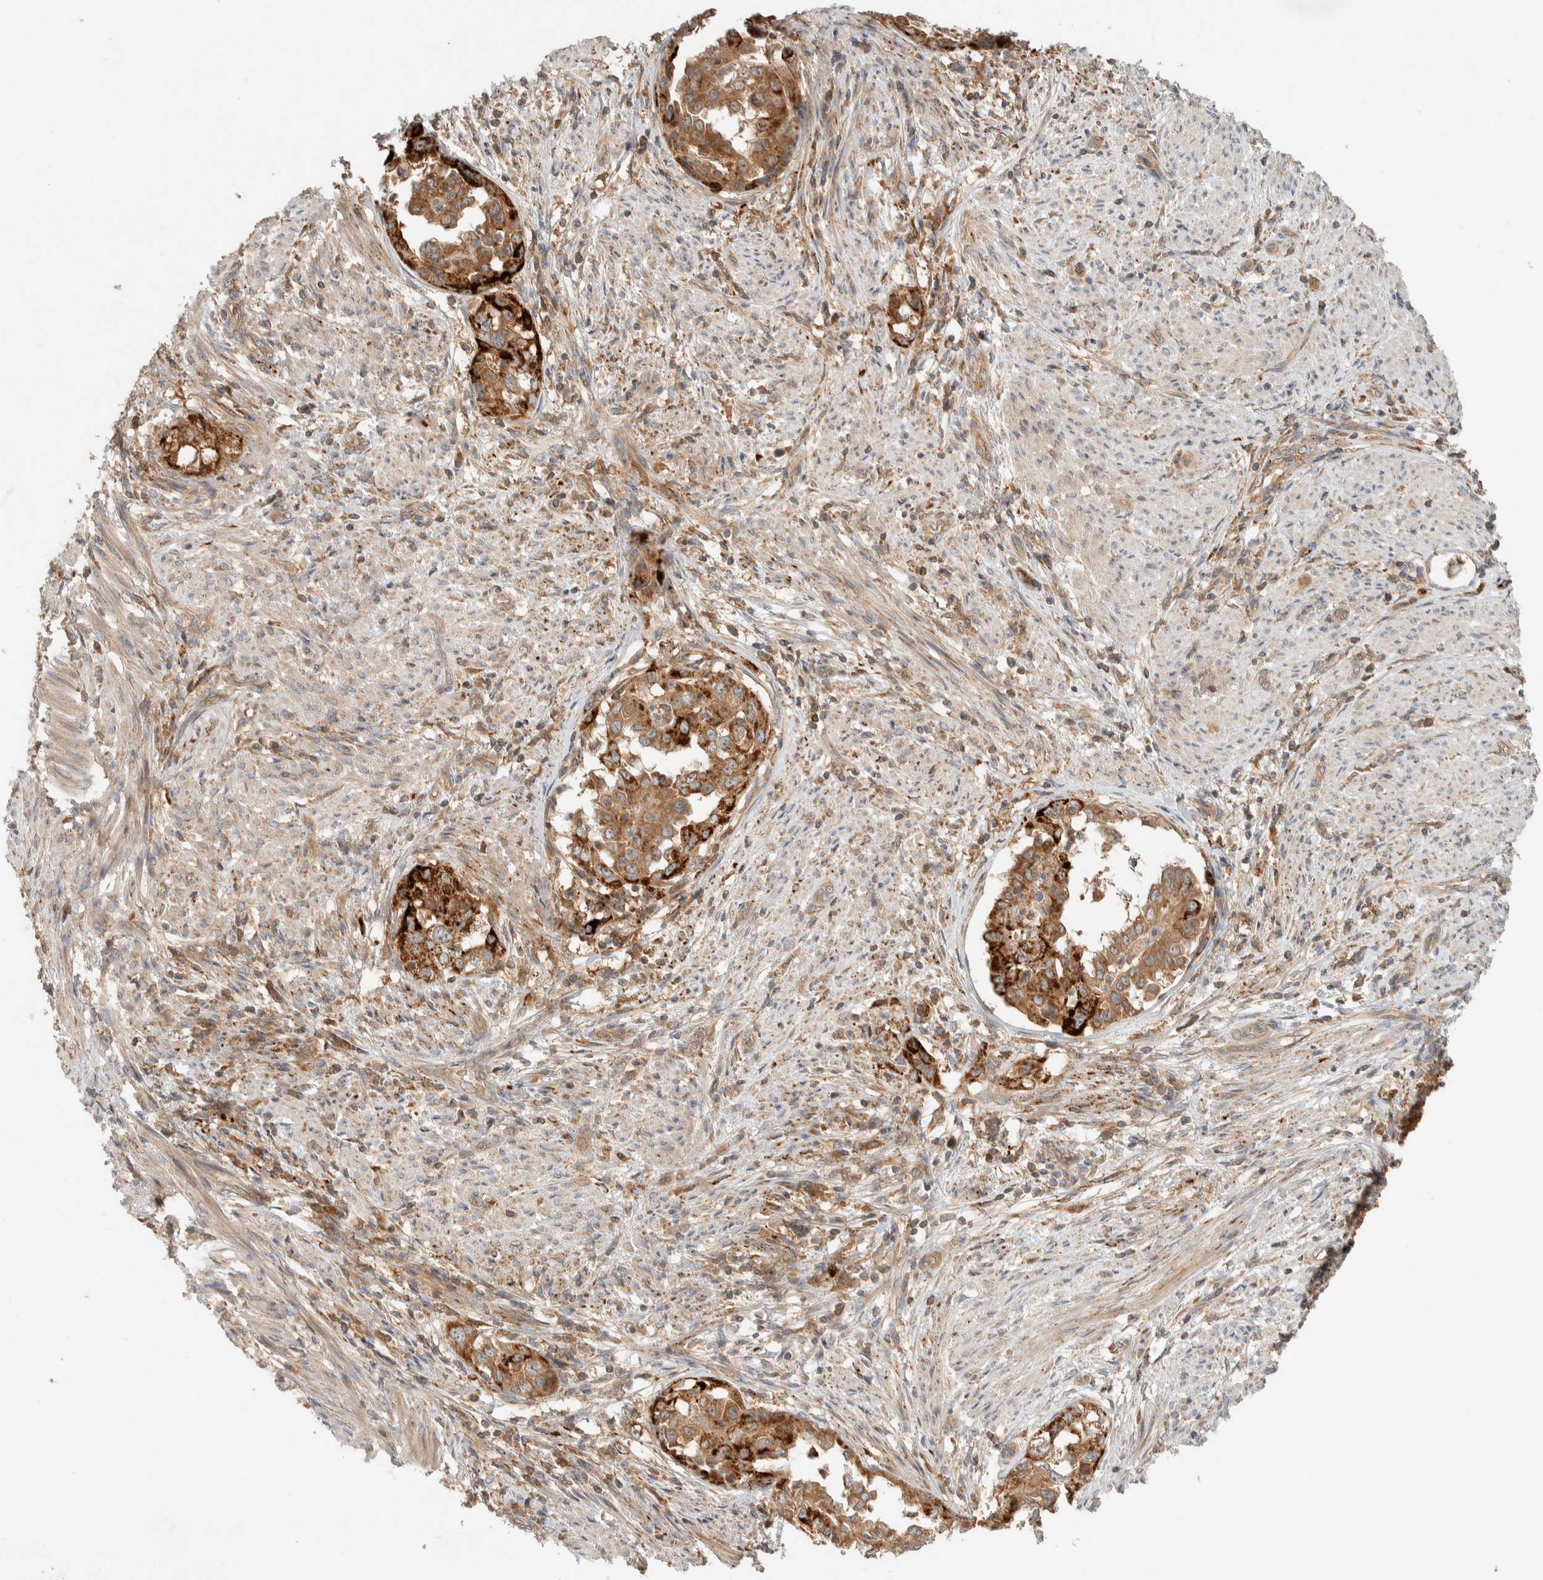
{"staining": {"intensity": "strong", "quantity": ">75%", "location": "cytoplasmic/membranous"}, "tissue": "endometrial cancer", "cell_type": "Tumor cells", "image_type": "cancer", "snomed": [{"axis": "morphology", "description": "Adenocarcinoma, NOS"}, {"axis": "topography", "description": "Endometrium"}], "caption": "DAB immunohistochemical staining of human adenocarcinoma (endometrial) displays strong cytoplasmic/membranous protein staining in approximately >75% of tumor cells.", "gene": "FAM167A", "patient": {"sex": "female", "age": 85}}